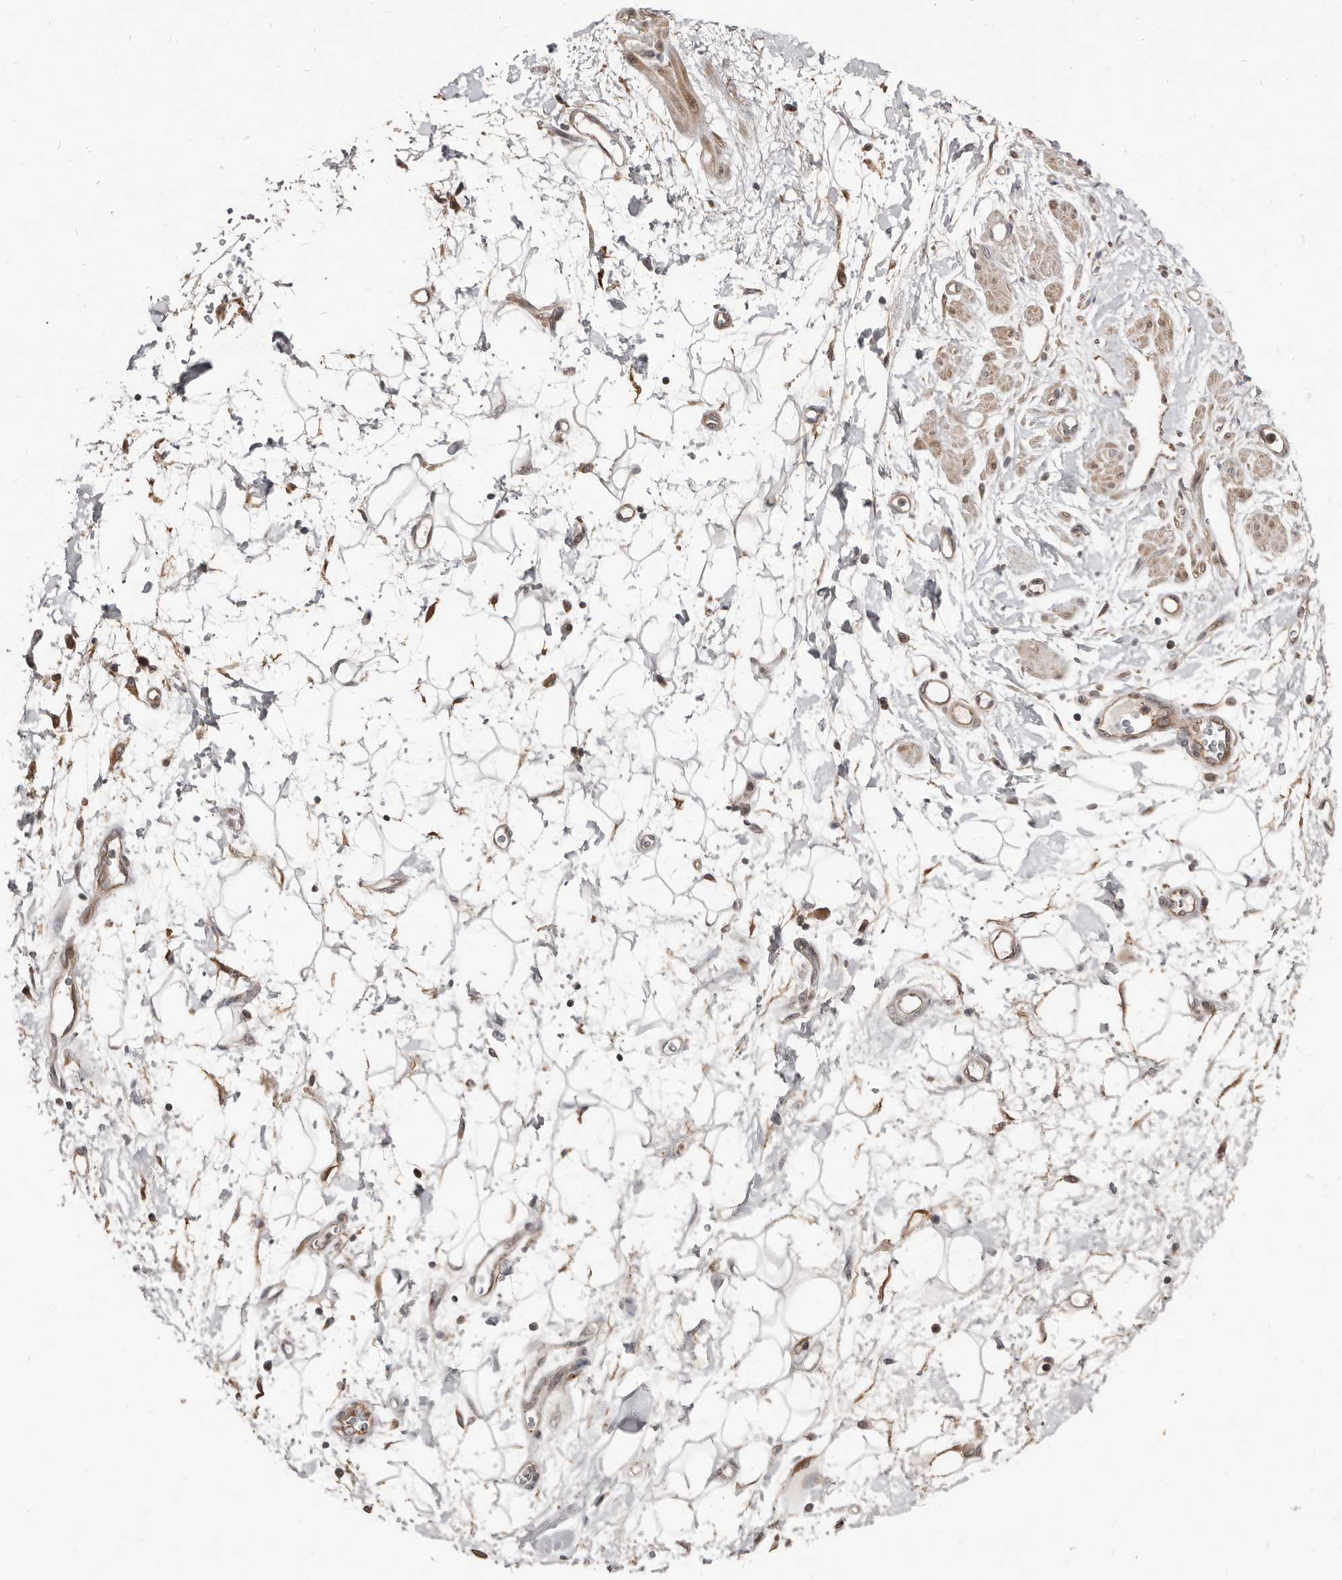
{"staining": {"intensity": "weak", "quantity": "25%-75%", "location": "cytoplasmic/membranous"}, "tissue": "adipose tissue", "cell_type": "Adipocytes", "image_type": "normal", "snomed": [{"axis": "morphology", "description": "Normal tissue, NOS"}, {"axis": "morphology", "description": "Adenocarcinoma, NOS"}, {"axis": "topography", "description": "Pancreas"}, {"axis": "topography", "description": "Peripheral nerve tissue"}], "caption": "Immunohistochemistry (IHC) of benign human adipose tissue reveals low levels of weak cytoplasmic/membranous staining in about 25%-75% of adipocytes.", "gene": "SMYD4", "patient": {"sex": "male", "age": 59}}